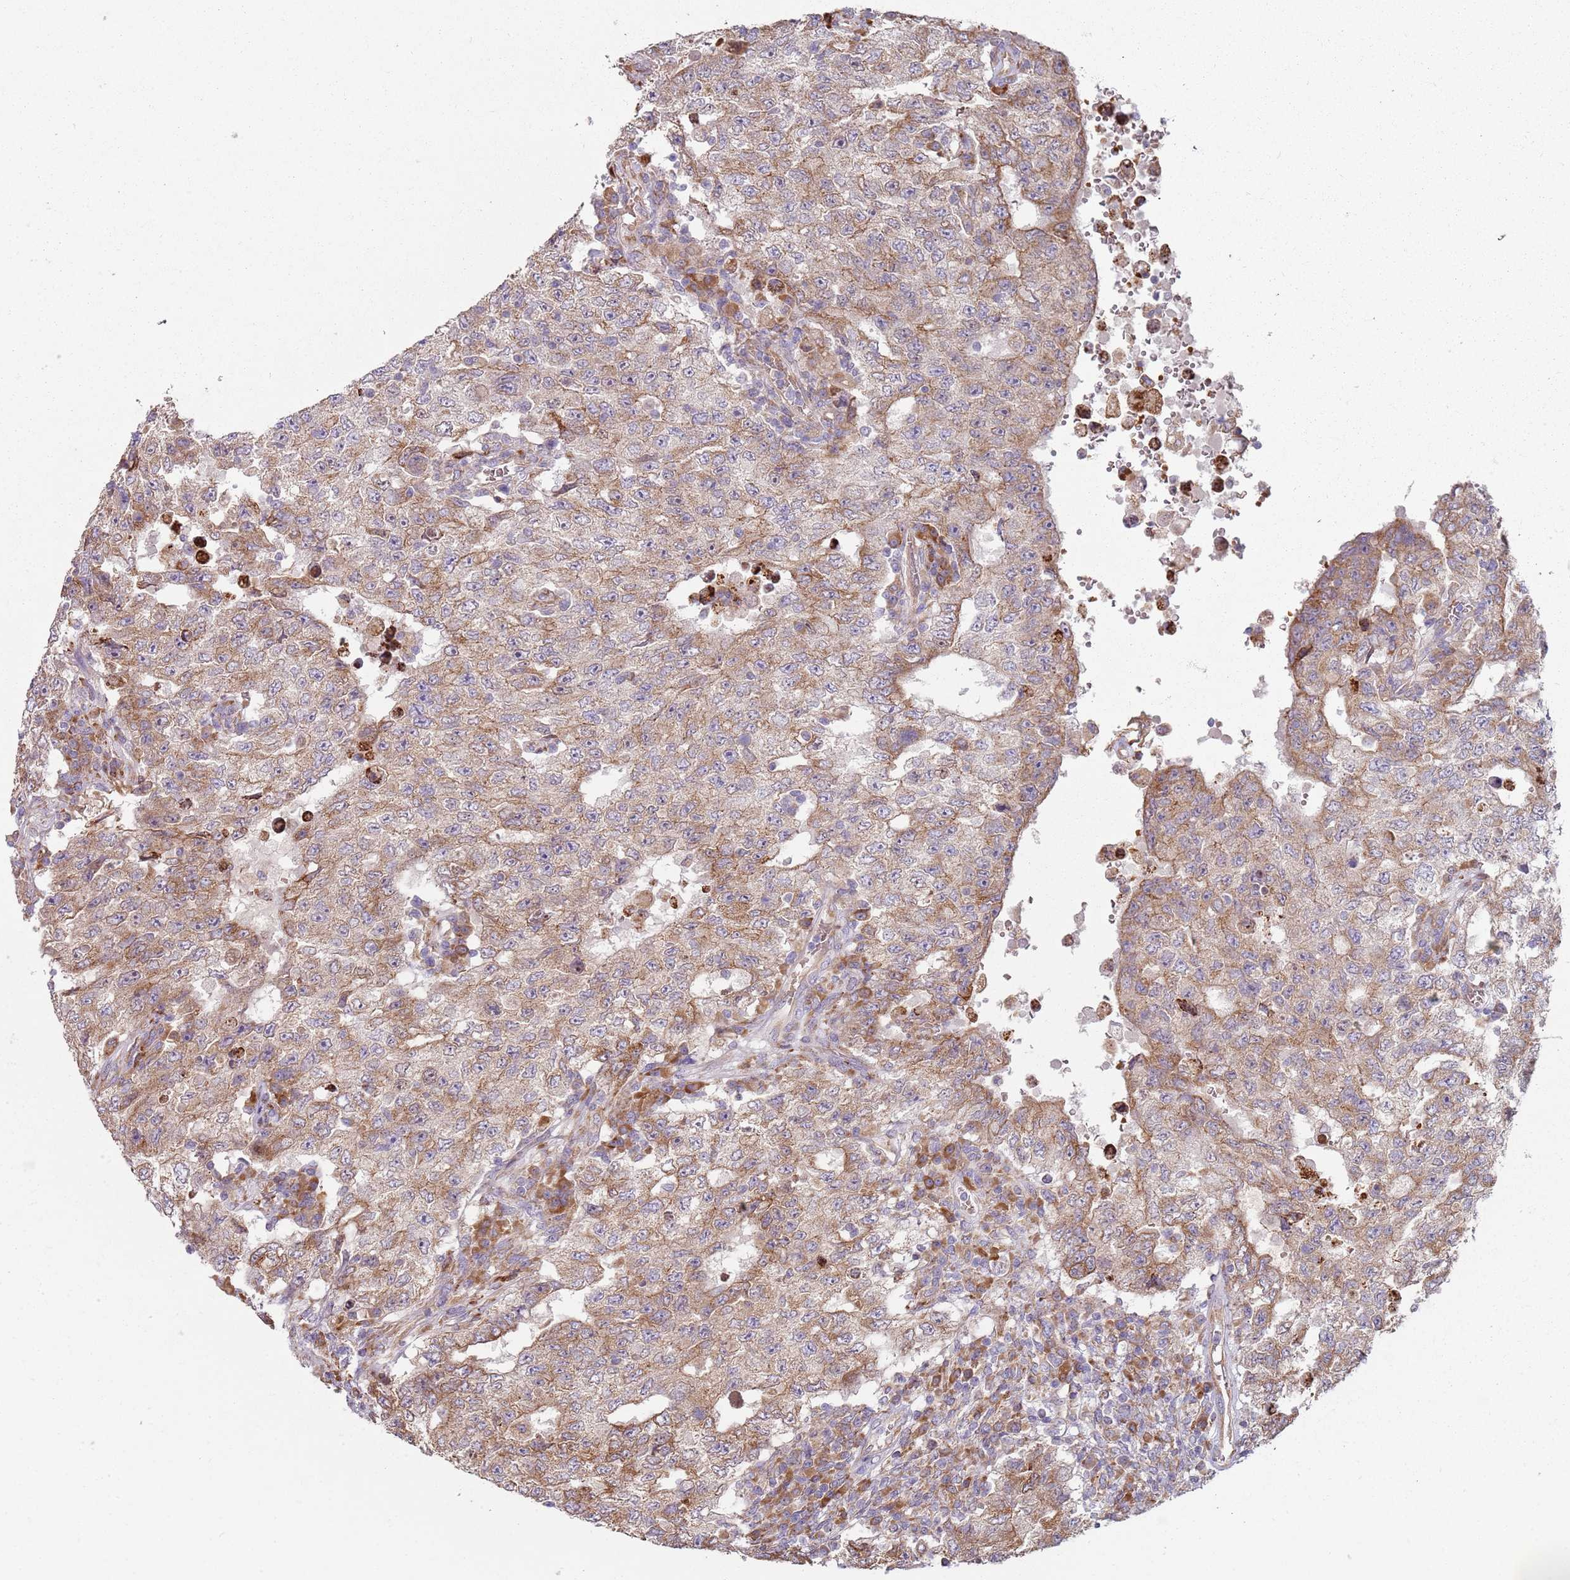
{"staining": {"intensity": "weak", "quantity": "25%-75%", "location": "cytoplasmic/membranous"}, "tissue": "testis cancer", "cell_type": "Tumor cells", "image_type": "cancer", "snomed": [{"axis": "morphology", "description": "Carcinoma, Embryonal, NOS"}, {"axis": "topography", "description": "Testis"}], "caption": "Immunohistochemical staining of testis cancer (embryonal carcinoma) displays low levels of weak cytoplasmic/membranous expression in about 25%-75% of tumor cells.", "gene": "SPATA2", "patient": {"sex": "male", "age": 26}}